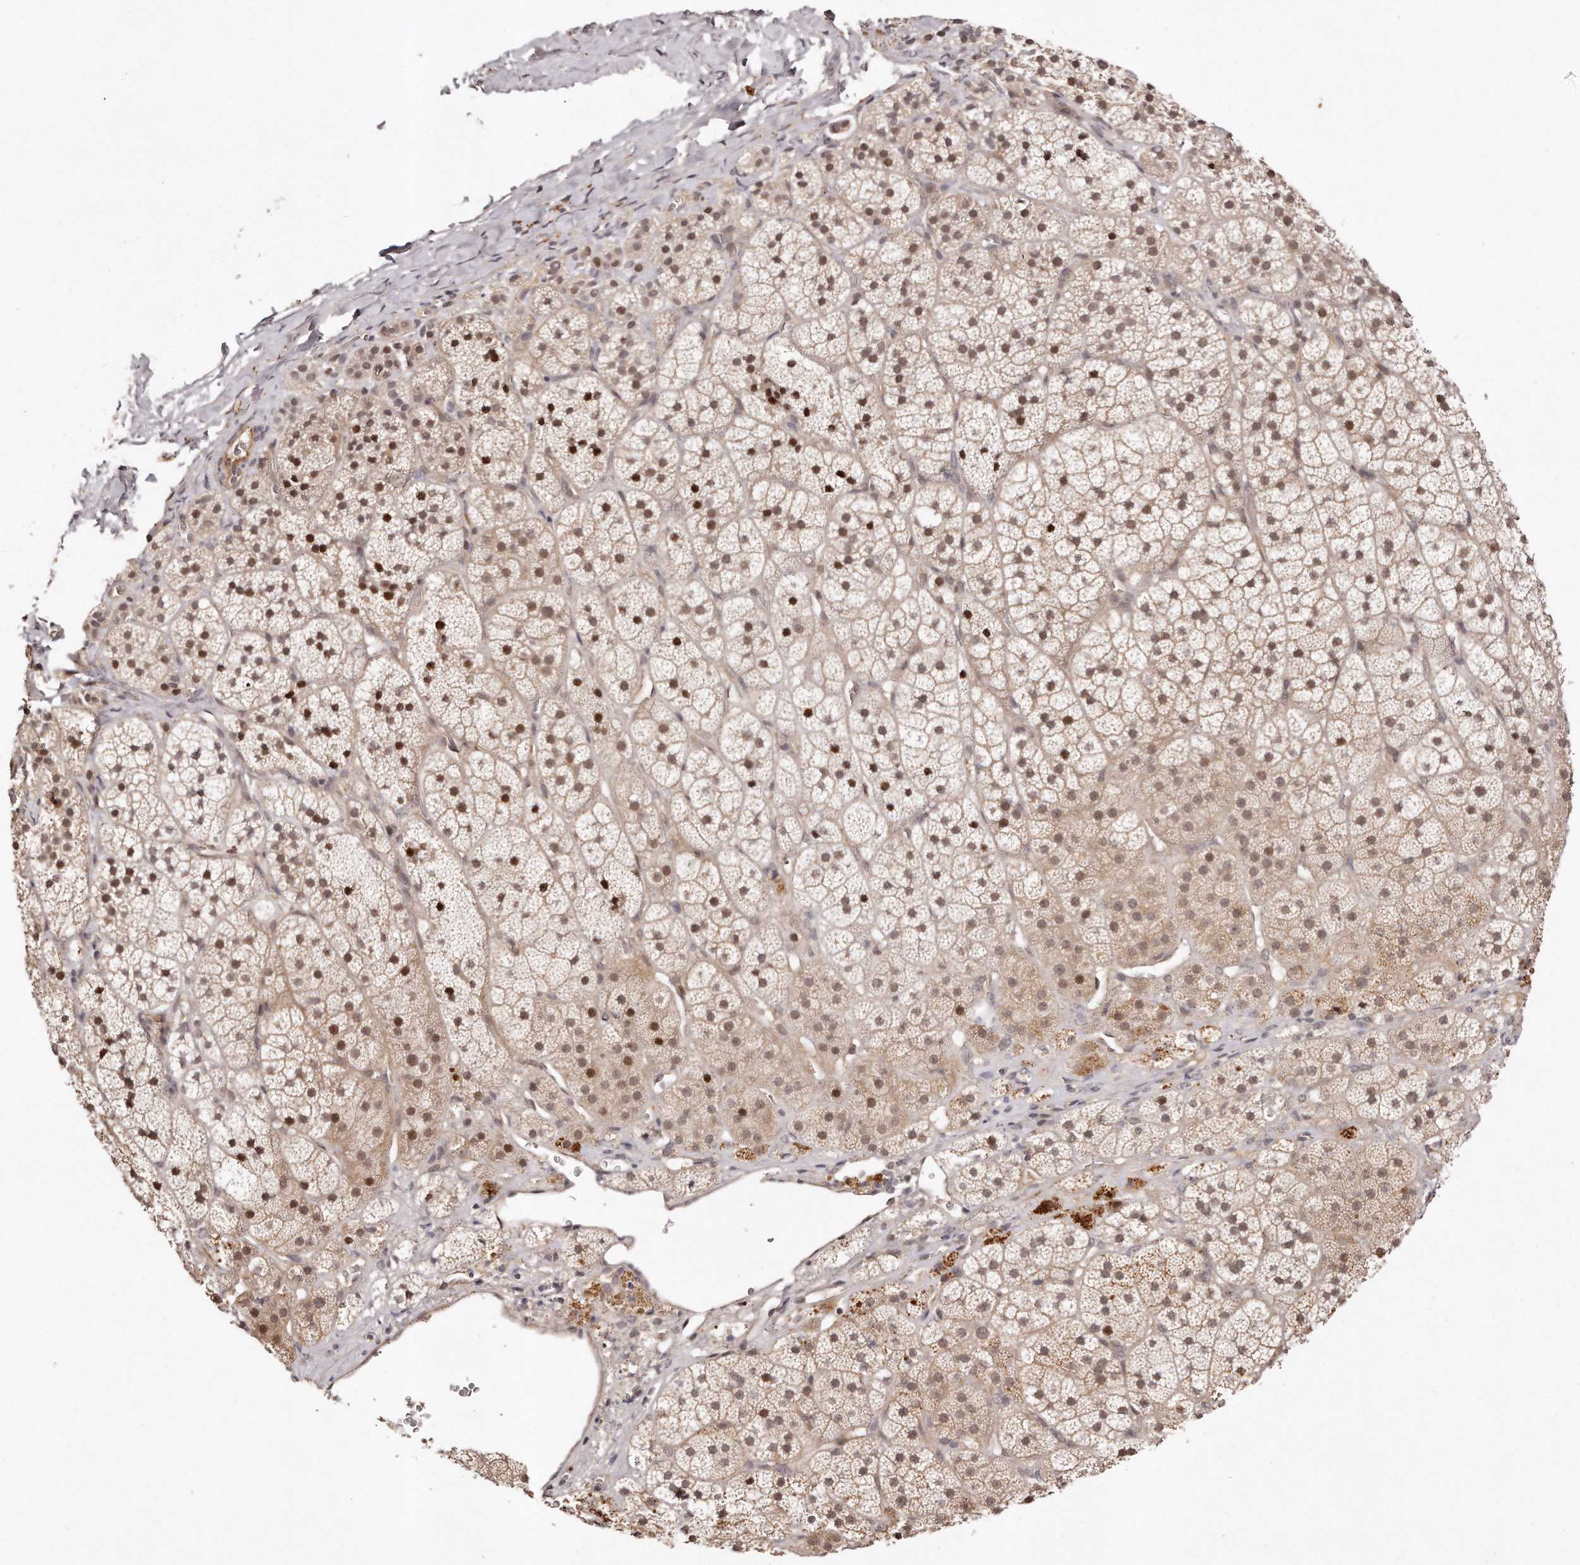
{"staining": {"intensity": "moderate", "quantity": ">75%", "location": "cytoplasmic/membranous,nuclear"}, "tissue": "adrenal gland", "cell_type": "Glandular cells", "image_type": "normal", "snomed": [{"axis": "morphology", "description": "Normal tissue, NOS"}, {"axis": "topography", "description": "Adrenal gland"}], "caption": "The histopathology image reveals immunohistochemical staining of normal adrenal gland. There is moderate cytoplasmic/membranous,nuclear staining is appreciated in about >75% of glandular cells.", "gene": "SOX4", "patient": {"sex": "female", "age": 44}}